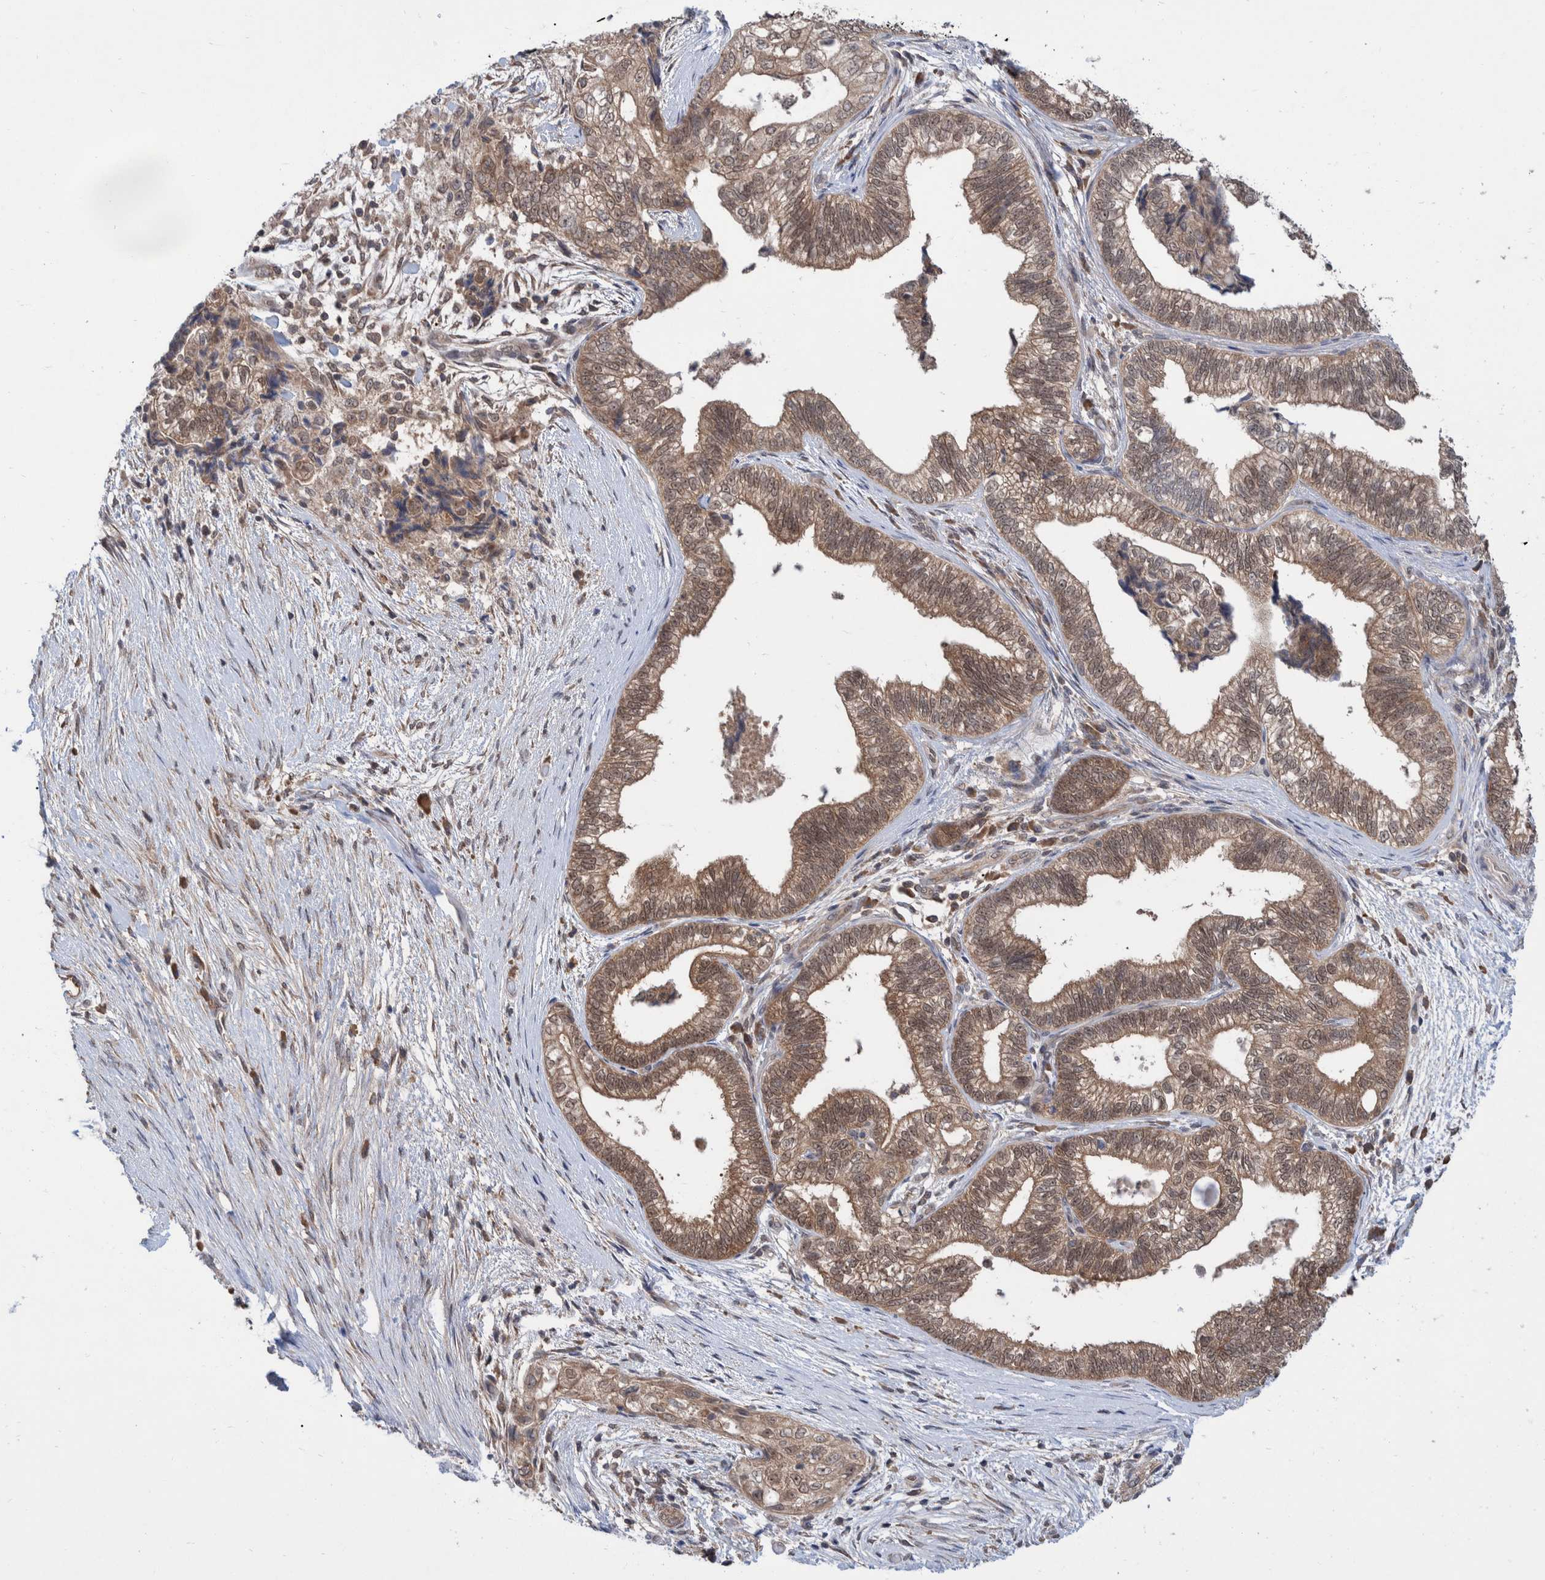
{"staining": {"intensity": "weak", "quantity": ">75%", "location": "cytoplasmic/membranous"}, "tissue": "pancreatic cancer", "cell_type": "Tumor cells", "image_type": "cancer", "snomed": [{"axis": "morphology", "description": "Adenocarcinoma, NOS"}, {"axis": "topography", "description": "Pancreas"}], "caption": "Brown immunohistochemical staining in human pancreatic adenocarcinoma shows weak cytoplasmic/membranous expression in approximately >75% of tumor cells.", "gene": "PLPBP", "patient": {"sex": "male", "age": 72}}